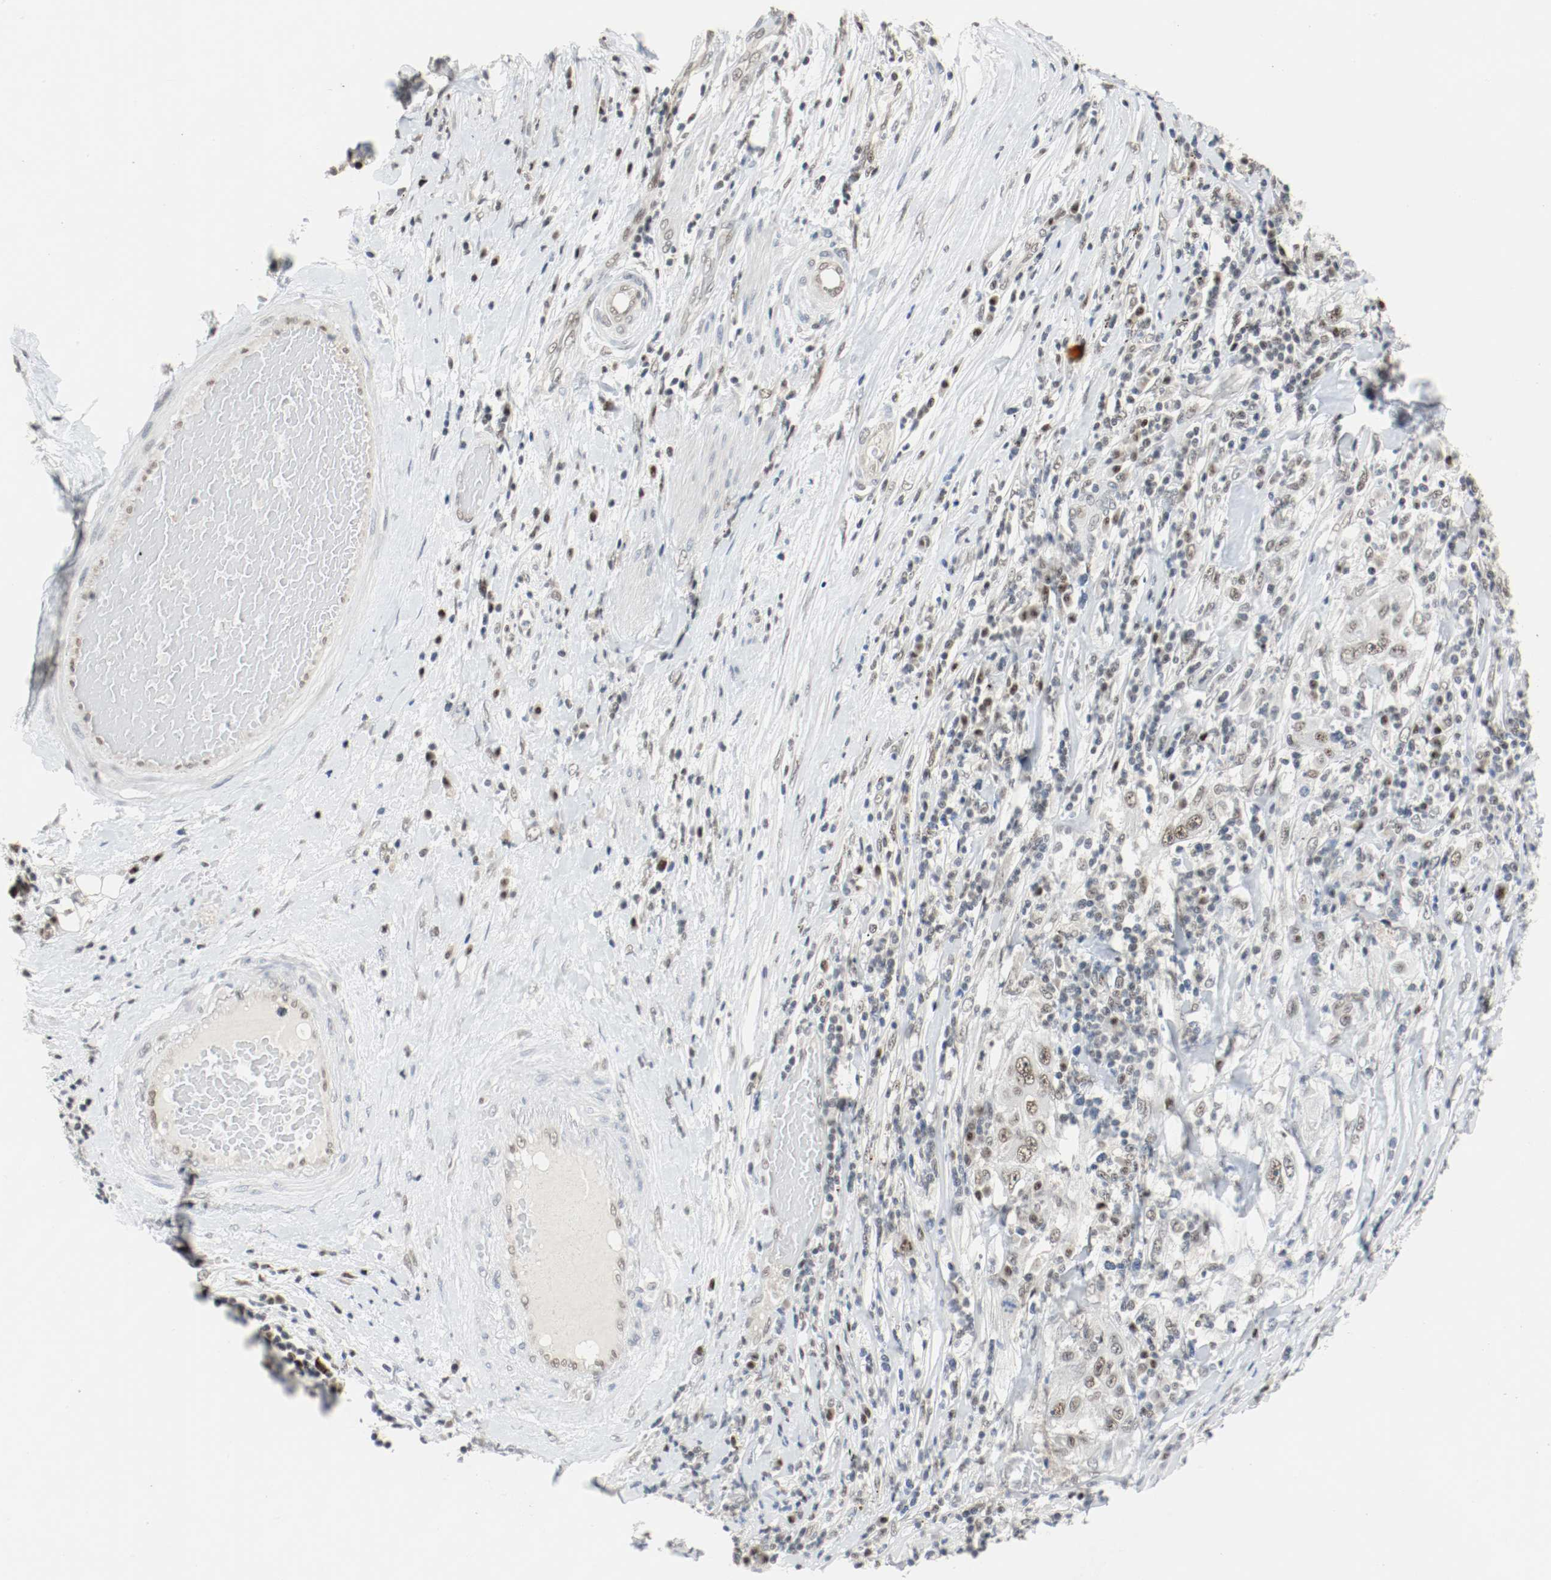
{"staining": {"intensity": "moderate", "quantity": "25%-75%", "location": "nuclear"}, "tissue": "lung cancer", "cell_type": "Tumor cells", "image_type": "cancer", "snomed": [{"axis": "morphology", "description": "Inflammation, NOS"}, {"axis": "morphology", "description": "Squamous cell carcinoma, NOS"}, {"axis": "topography", "description": "Lymph node"}, {"axis": "topography", "description": "Soft tissue"}, {"axis": "topography", "description": "Lung"}], "caption": "Immunohistochemistry (IHC) micrograph of neoplastic tissue: human lung cancer (squamous cell carcinoma) stained using IHC displays medium levels of moderate protein expression localized specifically in the nuclear of tumor cells, appearing as a nuclear brown color.", "gene": "ASH1L", "patient": {"sex": "male", "age": 66}}